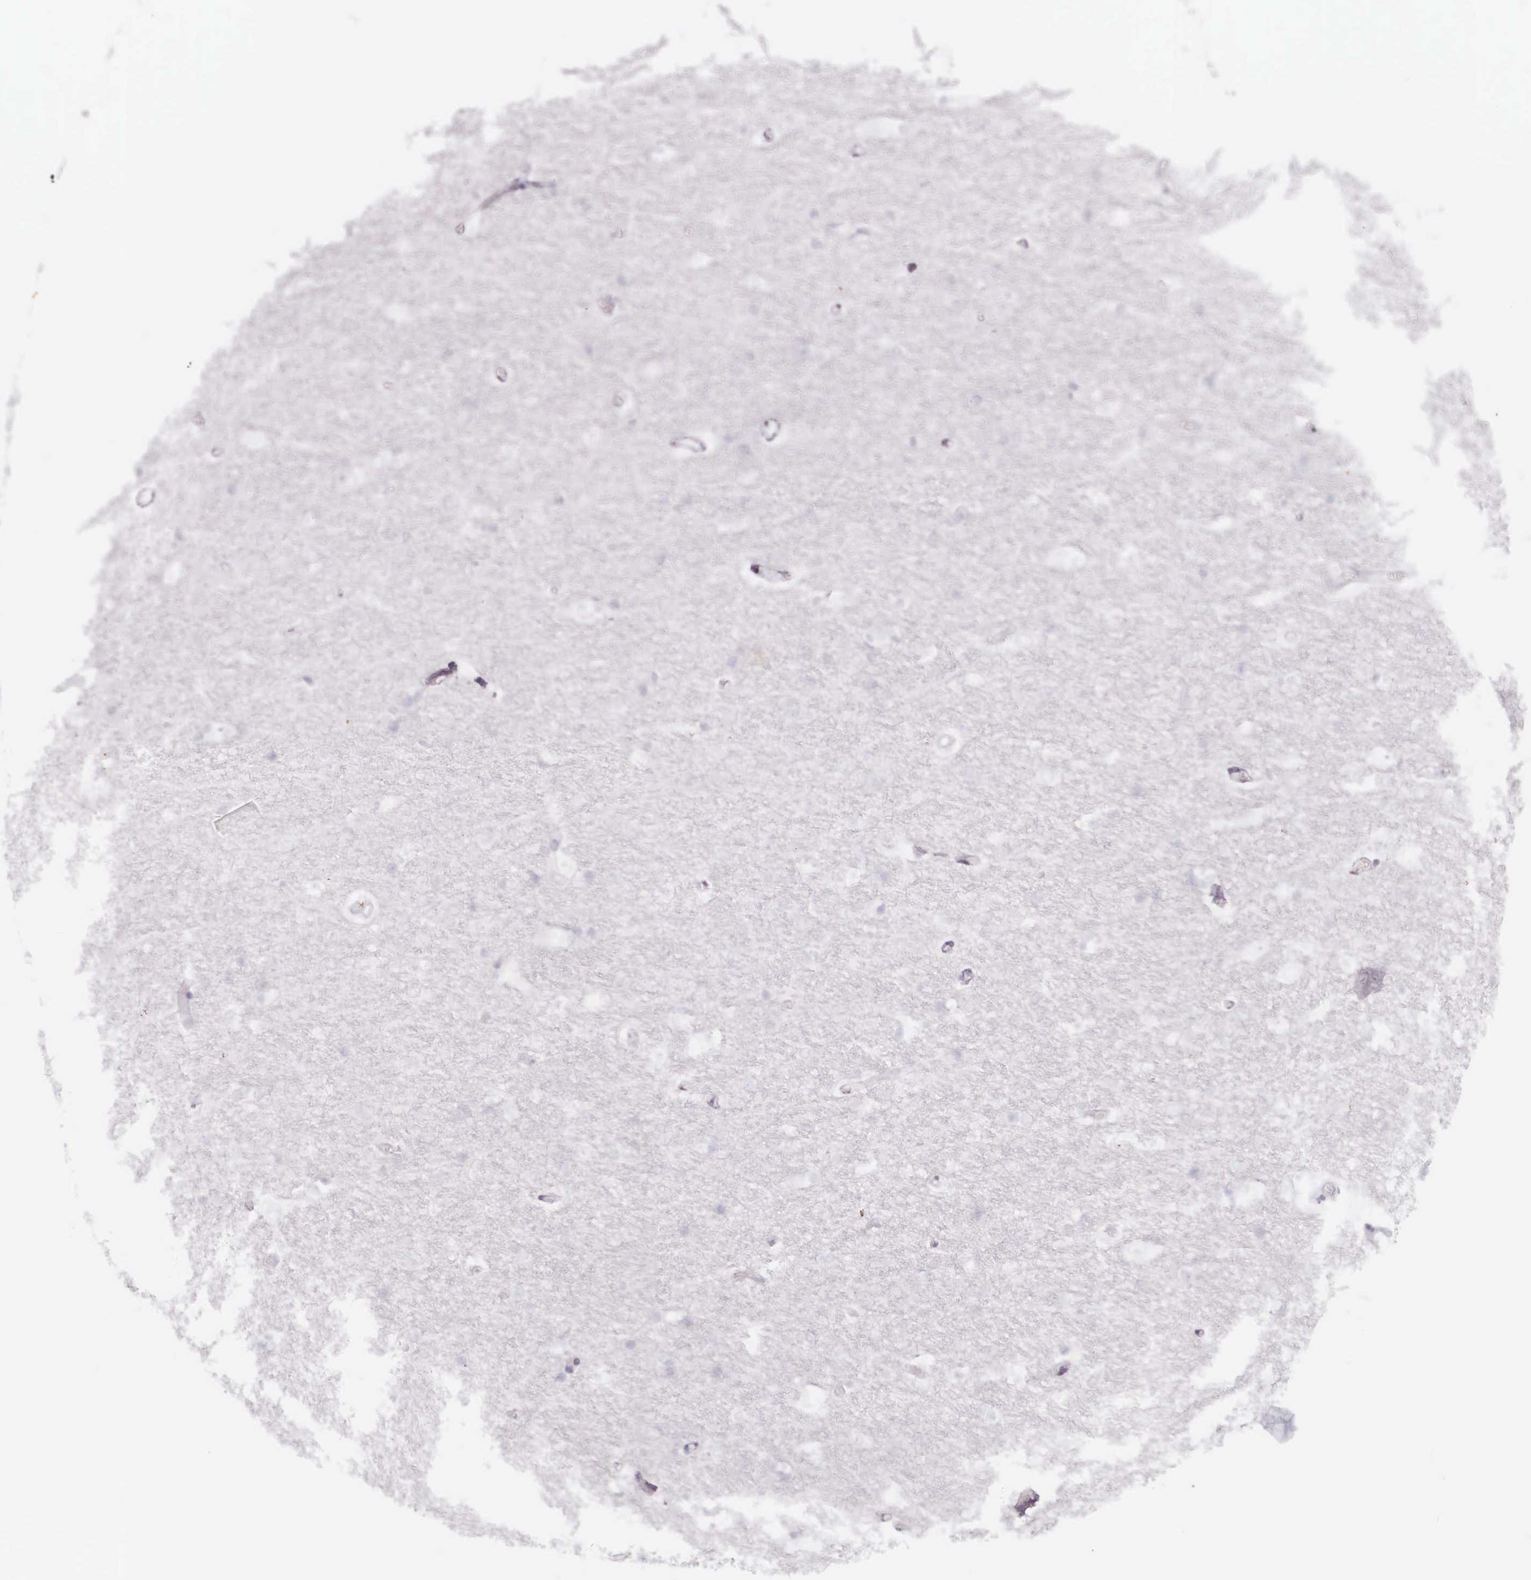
{"staining": {"intensity": "weak", "quantity": "<25%", "location": "cytoplasmic/membranous"}, "tissue": "hippocampus", "cell_type": "Glial cells", "image_type": "normal", "snomed": [{"axis": "morphology", "description": "Normal tissue, NOS"}, {"axis": "topography", "description": "Hippocampus"}], "caption": "Immunohistochemistry of benign hippocampus exhibits no staining in glial cells.", "gene": "KRT14", "patient": {"sex": "female", "age": 19}}